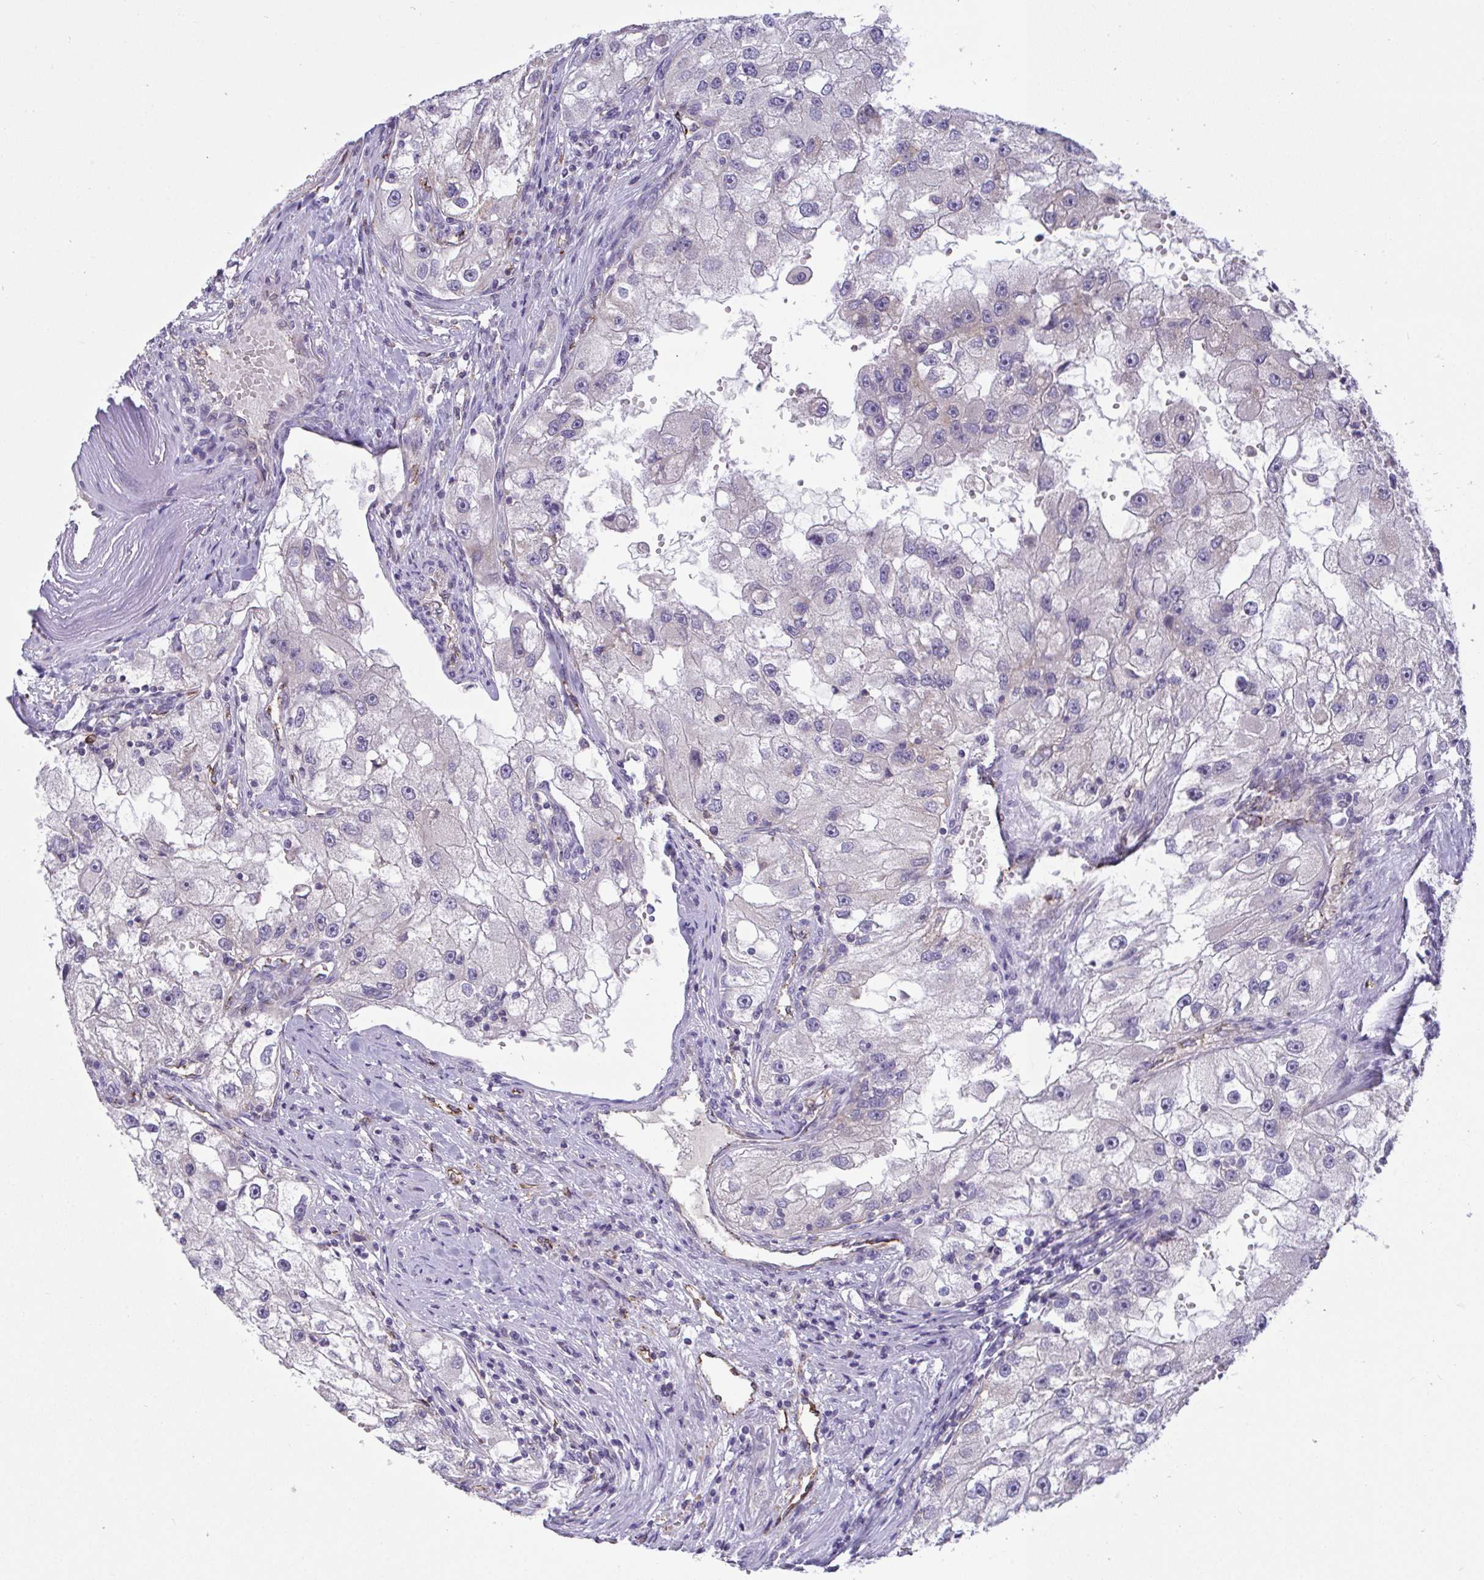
{"staining": {"intensity": "negative", "quantity": "none", "location": "none"}, "tissue": "renal cancer", "cell_type": "Tumor cells", "image_type": "cancer", "snomed": [{"axis": "morphology", "description": "Adenocarcinoma, NOS"}, {"axis": "topography", "description": "Kidney"}], "caption": "There is no significant staining in tumor cells of adenocarcinoma (renal).", "gene": "SEMA6B", "patient": {"sex": "male", "age": 63}}